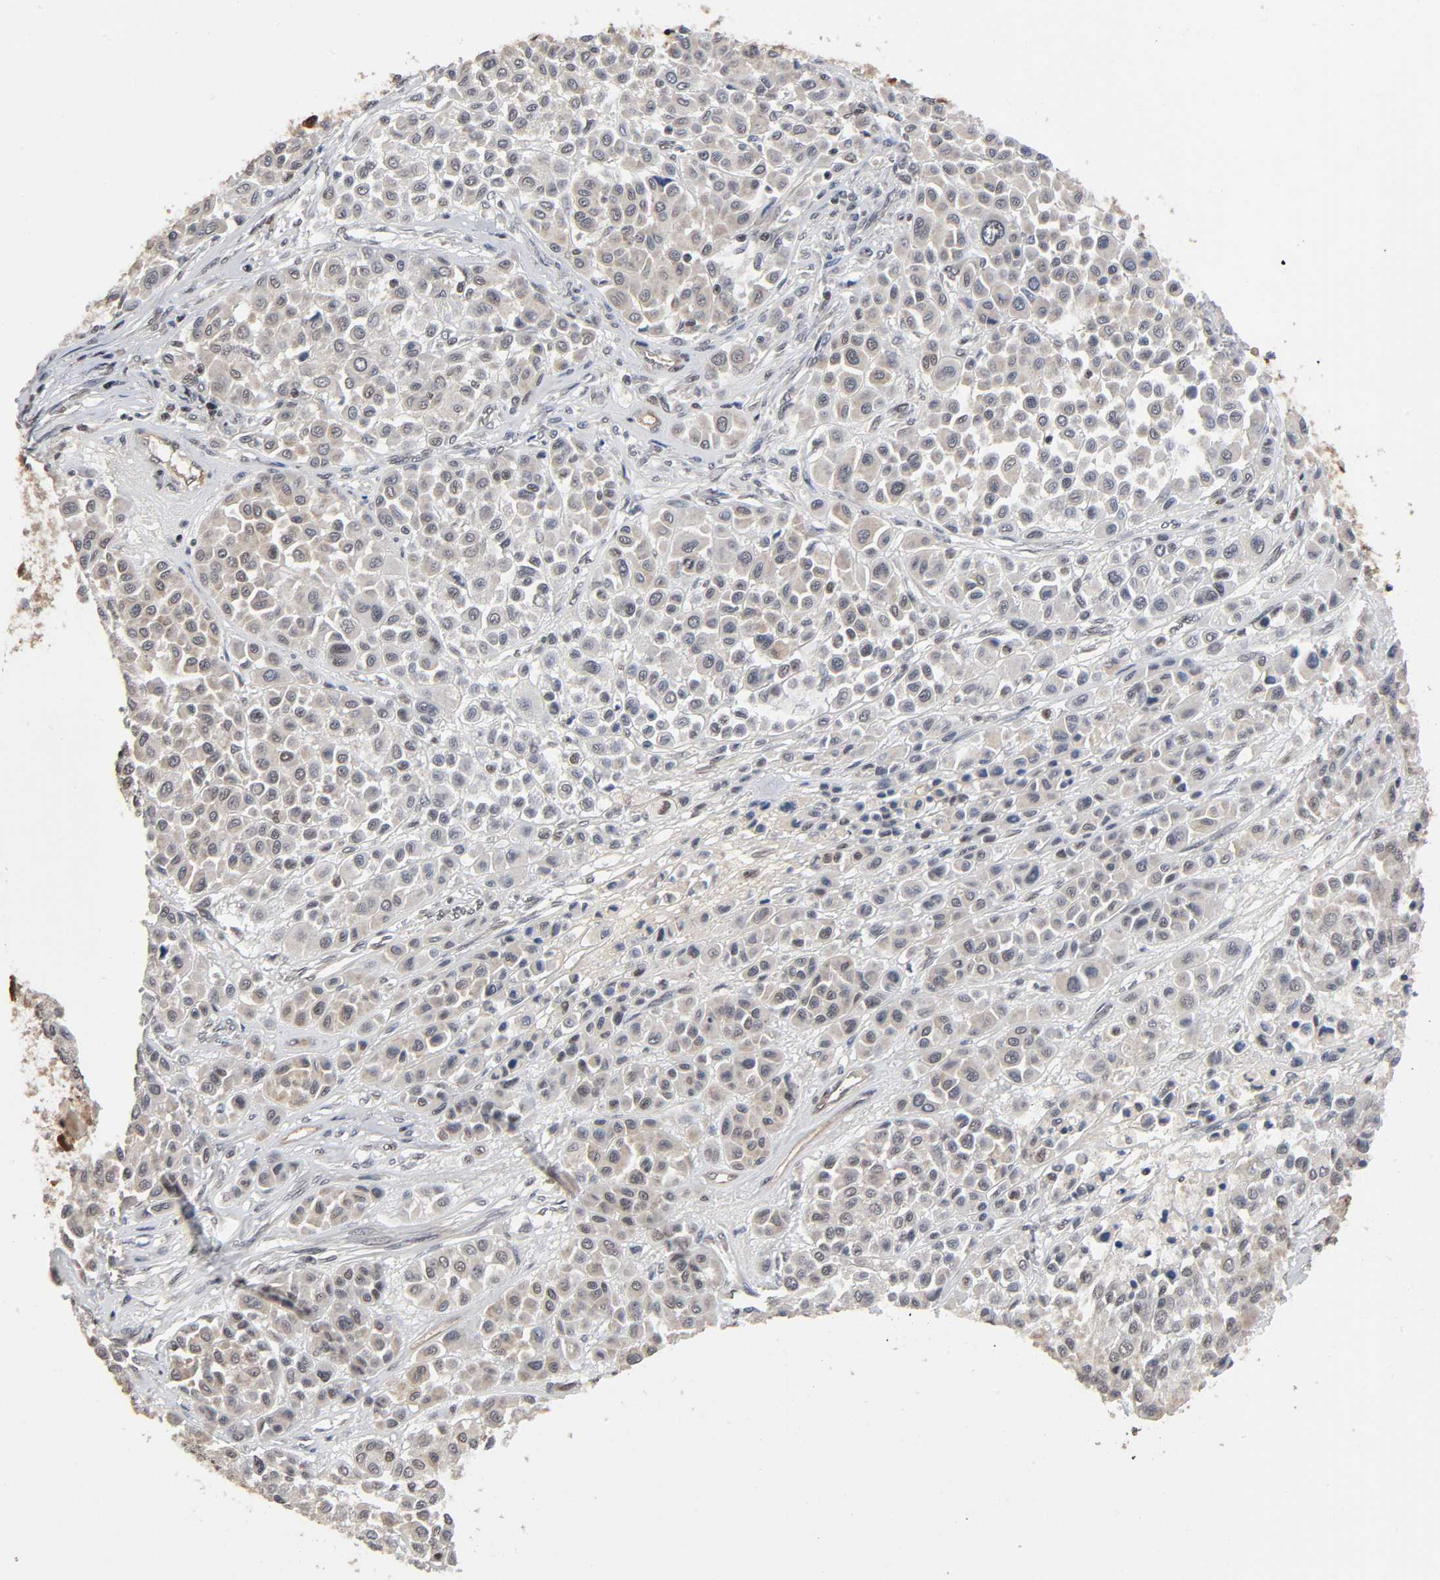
{"staining": {"intensity": "weak", "quantity": ">75%", "location": "cytoplasmic/membranous,nuclear"}, "tissue": "melanoma", "cell_type": "Tumor cells", "image_type": "cancer", "snomed": [{"axis": "morphology", "description": "Malignant melanoma, Metastatic site"}, {"axis": "topography", "description": "Soft tissue"}], "caption": "Human malignant melanoma (metastatic site) stained with a protein marker demonstrates weak staining in tumor cells.", "gene": "ZNF384", "patient": {"sex": "male", "age": 41}}